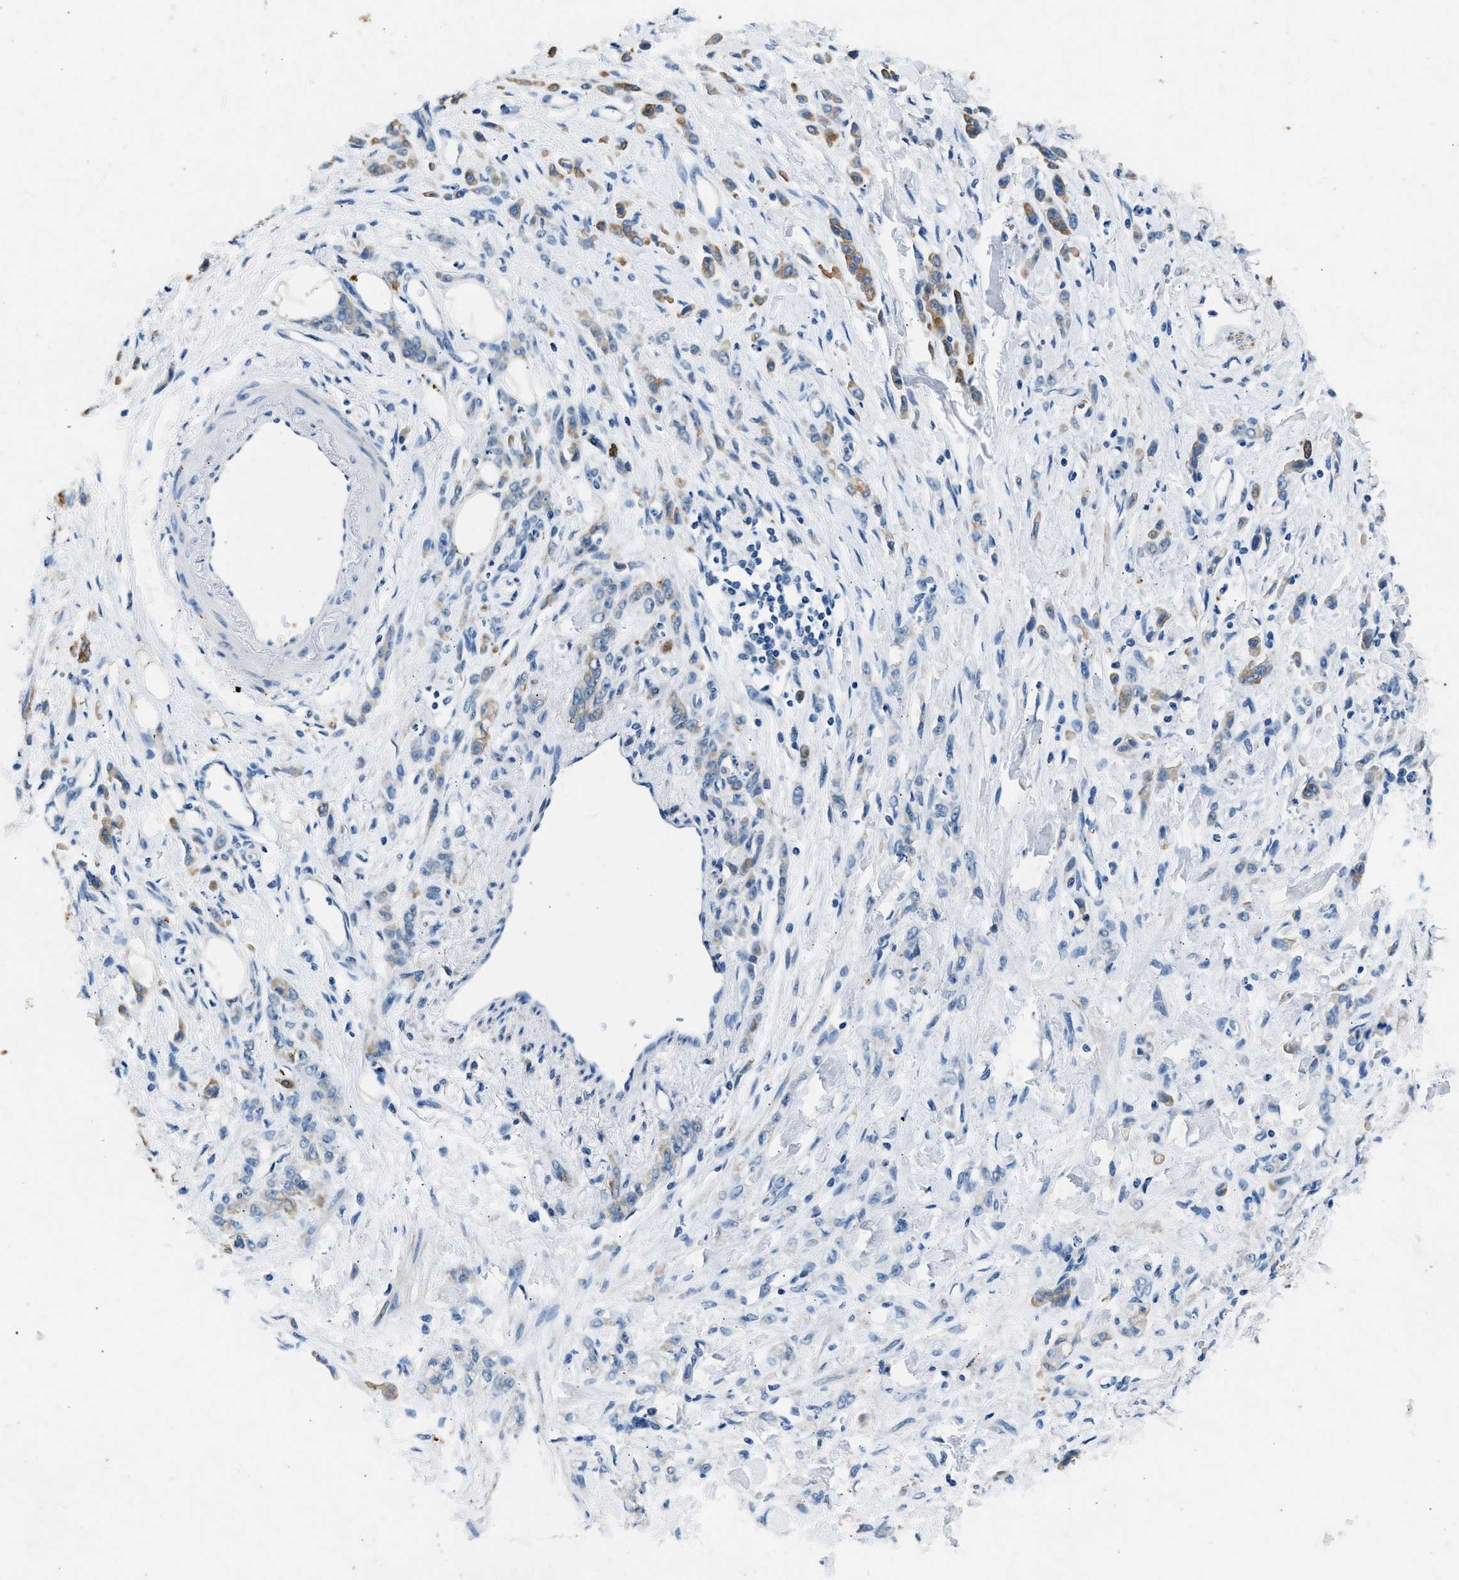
{"staining": {"intensity": "moderate", "quantity": "25%-75%", "location": "cytoplasmic/membranous"}, "tissue": "stomach cancer", "cell_type": "Tumor cells", "image_type": "cancer", "snomed": [{"axis": "morphology", "description": "Normal tissue, NOS"}, {"axis": "morphology", "description": "Adenocarcinoma, NOS"}, {"axis": "topography", "description": "Stomach"}], "caption": "High-magnification brightfield microscopy of adenocarcinoma (stomach) stained with DAB (brown) and counterstained with hematoxylin (blue). tumor cells exhibit moderate cytoplasmic/membranous positivity is seen in about25%-75% of cells.", "gene": "CFAP20", "patient": {"sex": "male", "age": 82}}